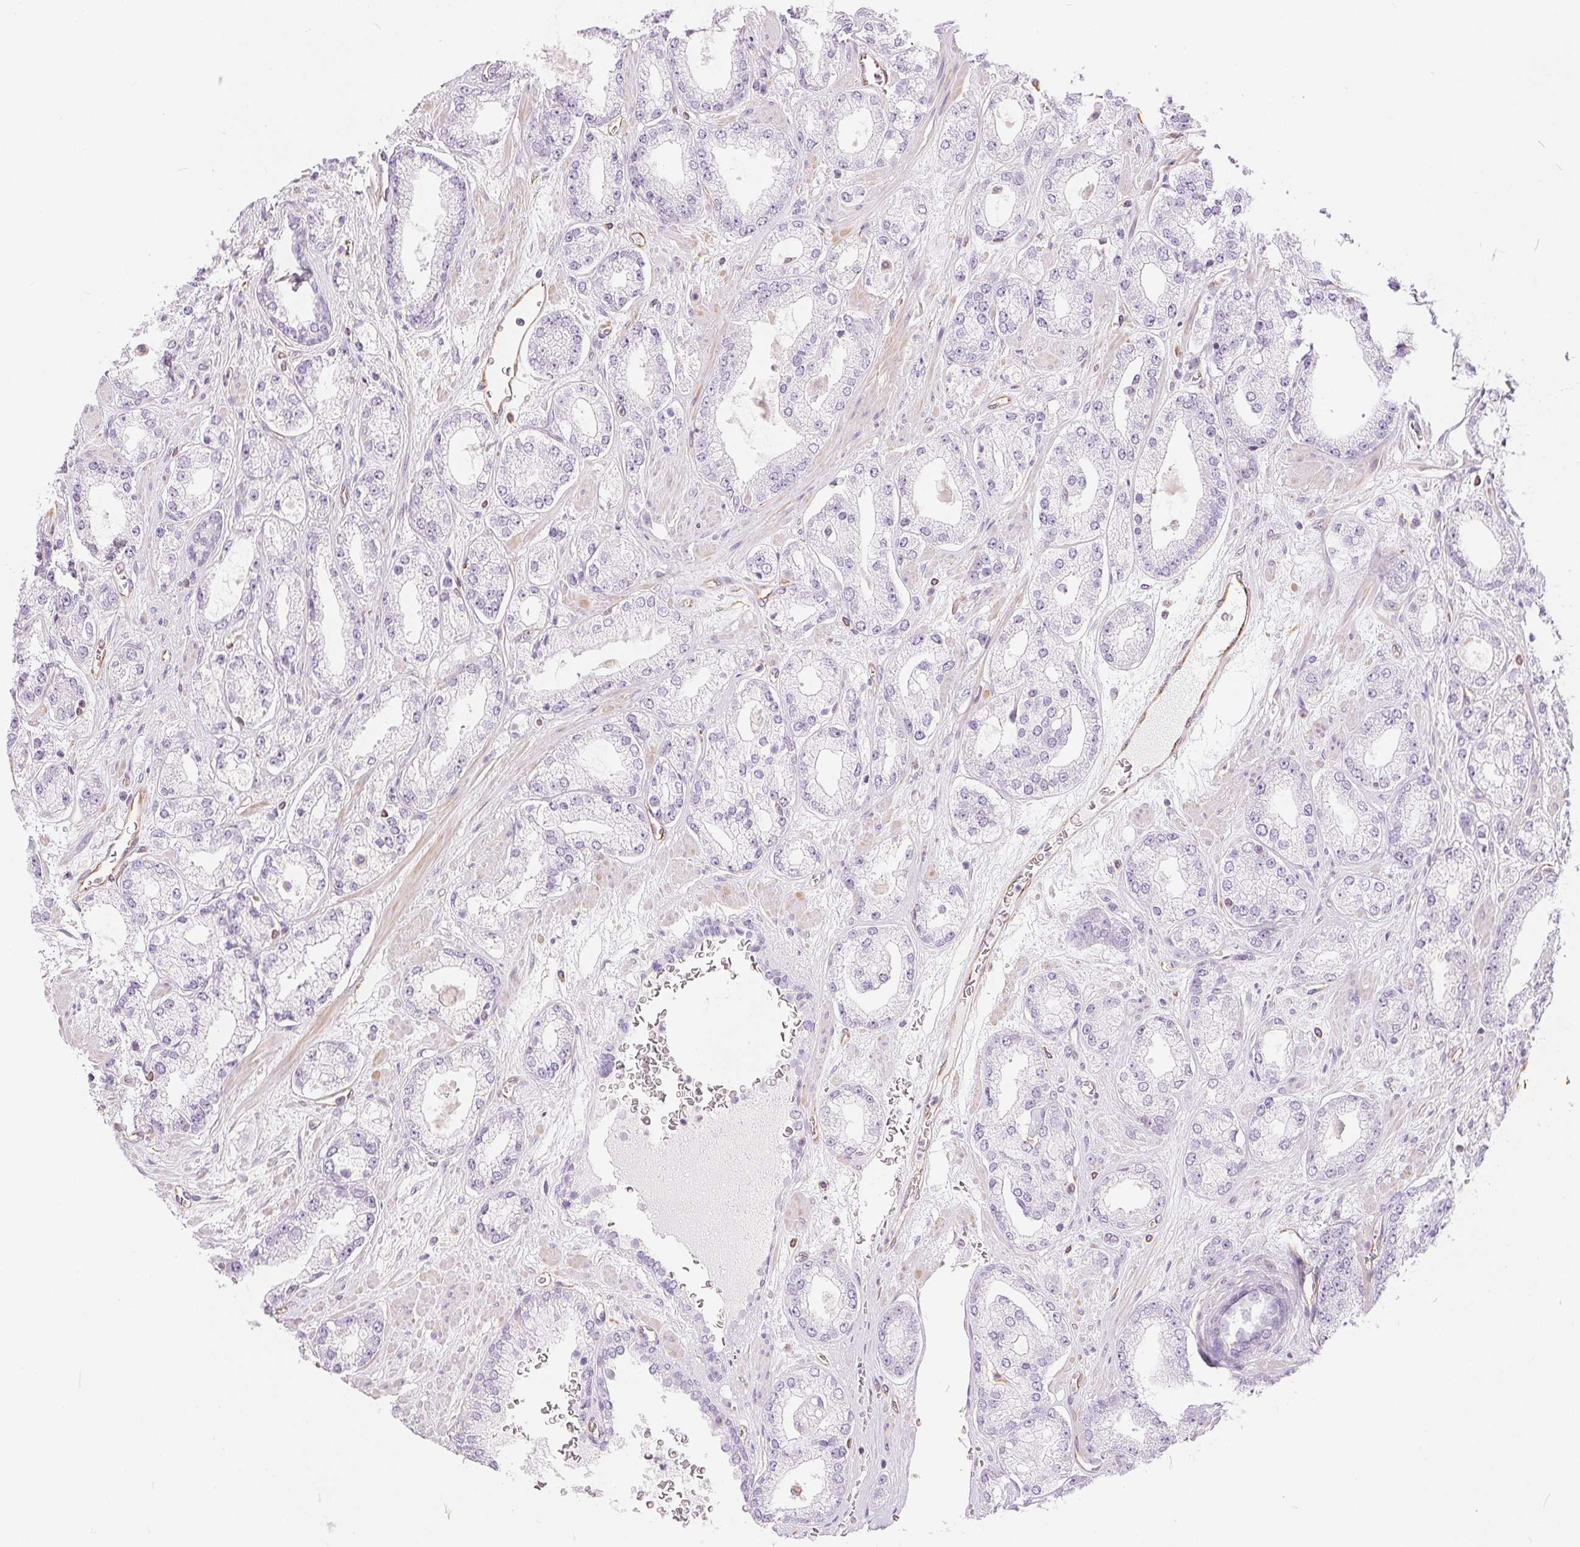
{"staining": {"intensity": "negative", "quantity": "none", "location": "none"}, "tissue": "prostate cancer", "cell_type": "Tumor cells", "image_type": "cancer", "snomed": [{"axis": "morphology", "description": "Adenocarcinoma, High grade"}, {"axis": "topography", "description": "Prostate"}], "caption": "The IHC photomicrograph has no significant expression in tumor cells of prostate cancer (adenocarcinoma (high-grade)) tissue. Brightfield microscopy of immunohistochemistry (IHC) stained with DAB (brown) and hematoxylin (blue), captured at high magnification.", "gene": "GFAP", "patient": {"sex": "male", "age": 64}}